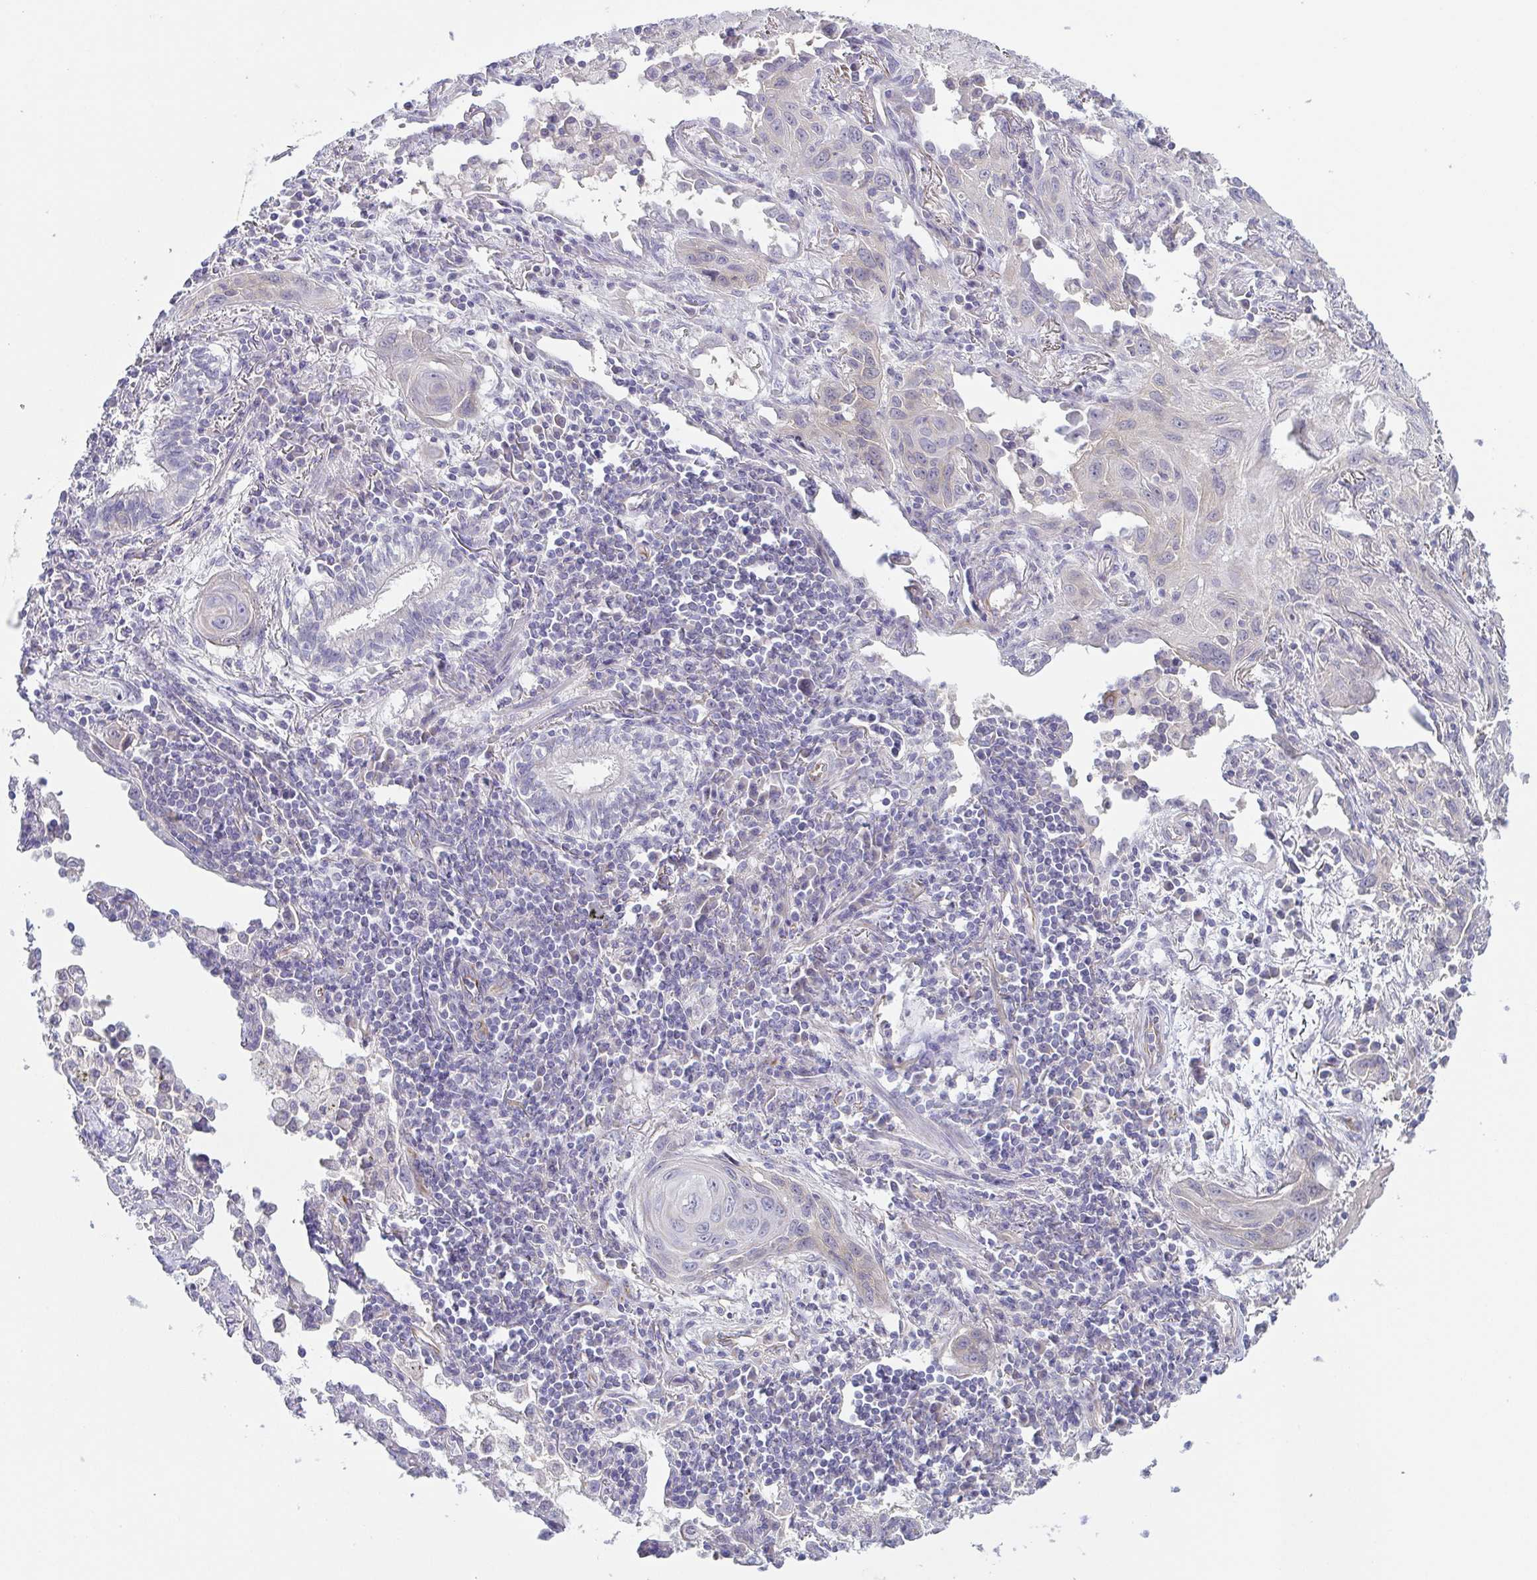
{"staining": {"intensity": "negative", "quantity": "none", "location": "none"}, "tissue": "lung cancer", "cell_type": "Tumor cells", "image_type": "cancer", "snomed": [{"axis": "morphology", "description": "Squamous cell carcinoma, NOS"}, {"axis": "topography", "description": "Lung"}], "caption": "IHC of lung cancer (squamous cell carcinoma) displays no expression in tumor cells.", "gene": "COL17A1", "patient": {"sex": "male", "age": 79}}